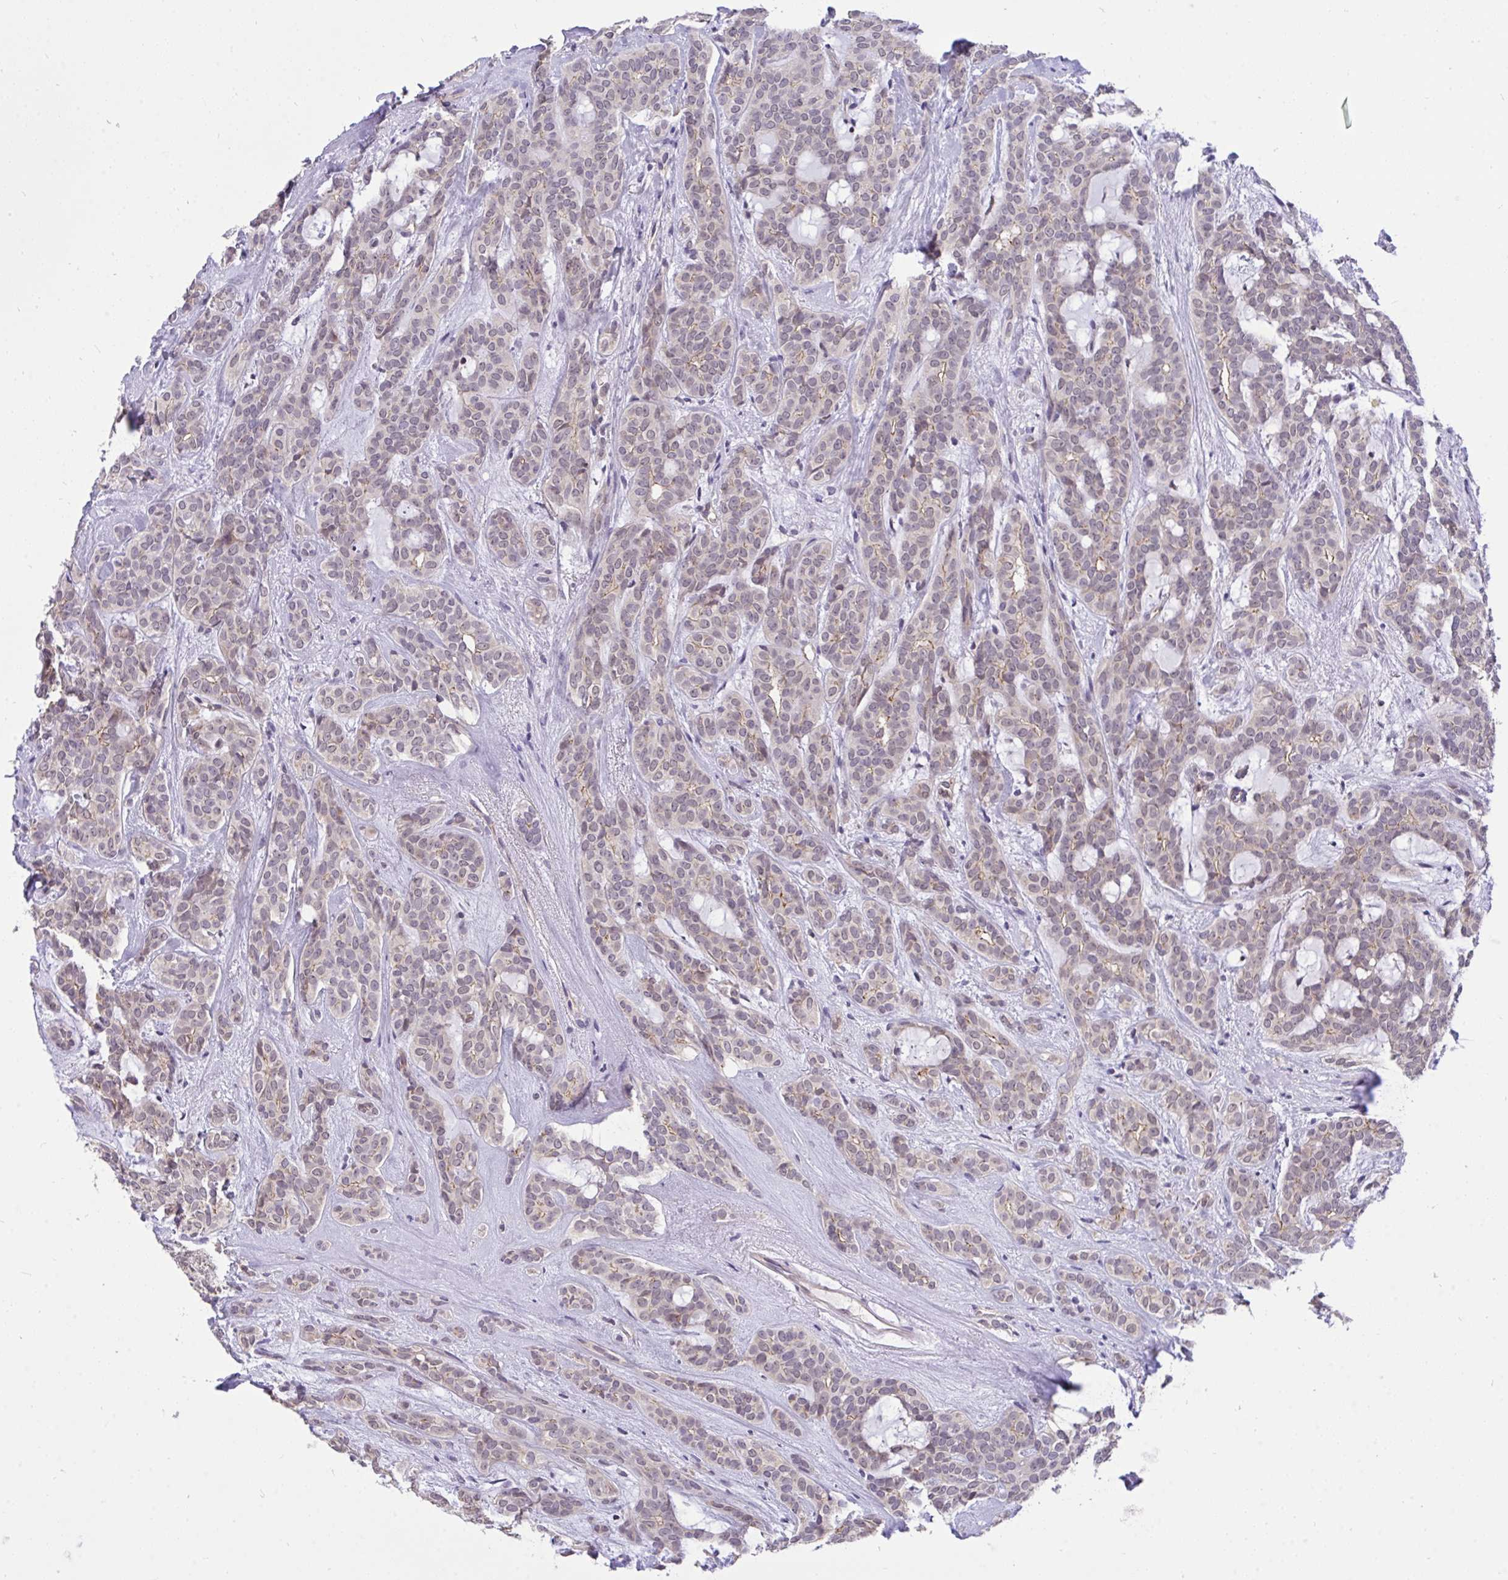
{"staining": {"intensity": "weak", "quantity": "<25%", "location": "cytoplasmic/membranous"}, "tissue": "head and neck cancer", "cell_type": "Tumor cells", "image_type": "cancer", "snomed": [{"axis": "morphology", "description": "Adenocarcinoma, NOS"}, {"axis": "topography", "description": "Head-Neck"}], "caption": "IHC of human head and neck cancer (adenocarcinoma) displays no expression in tumor cells. Nuclei are stained in blue.", "gene": "PPP1CA", "patient": {"sex": "female", "age": 57}}